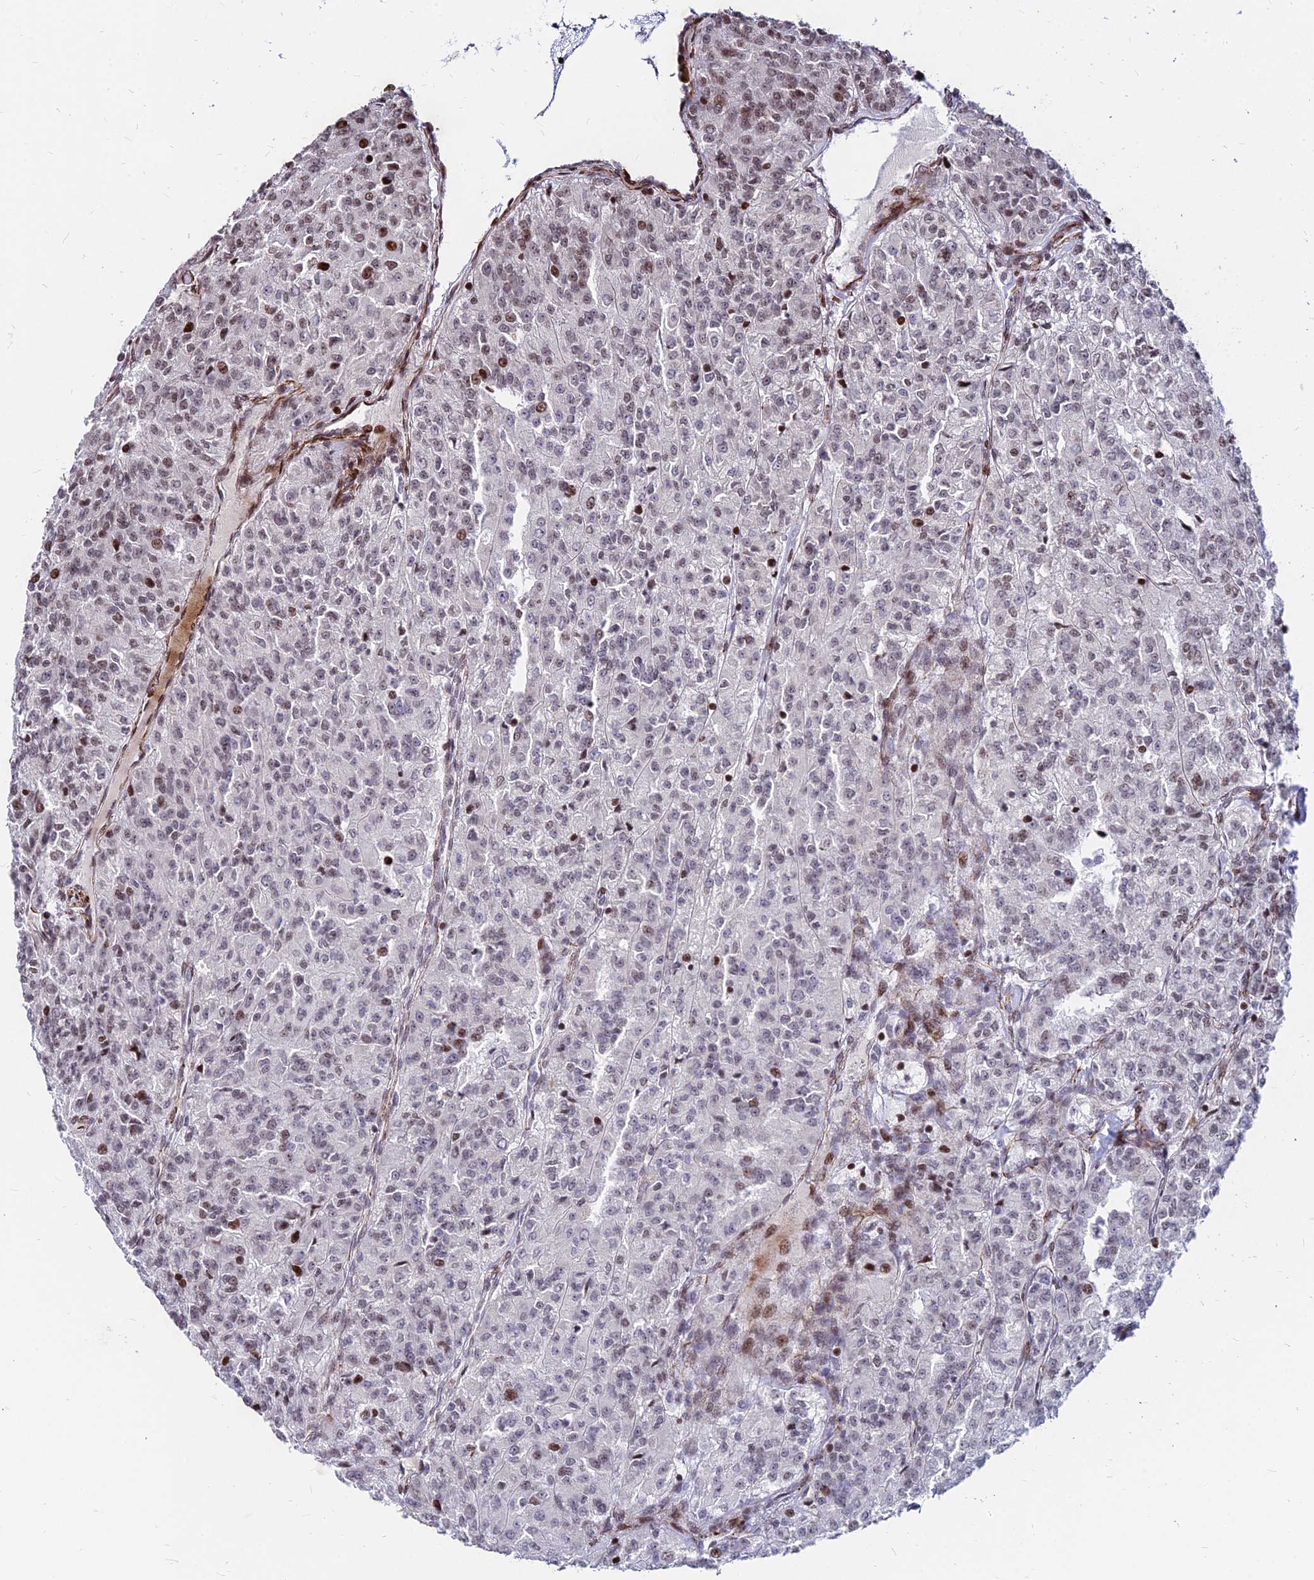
{"staining": {"intensity": "moderate", "quantity": "<25%", "location": "nuclear"}, "tissue": "renal cancer", "cell_type": "Tumor cells", "image_type": "cancer", "snomed": [{"axis": "morphology", "description": "Adenocarcinoma, NOS"}, {"axis": "topography", "description": "Kidney"}], "caption": "Brown immunohistochemical staining in renal cancer (adenocarcinoma) exhibits moderate nuclear positivity in approximately <25% of tumor cells. (brown staining indicates protein expression, while blue staining denotes nuclei).", "gene": "NYAP2", "patient": {"sex": "female", "age": 63}}